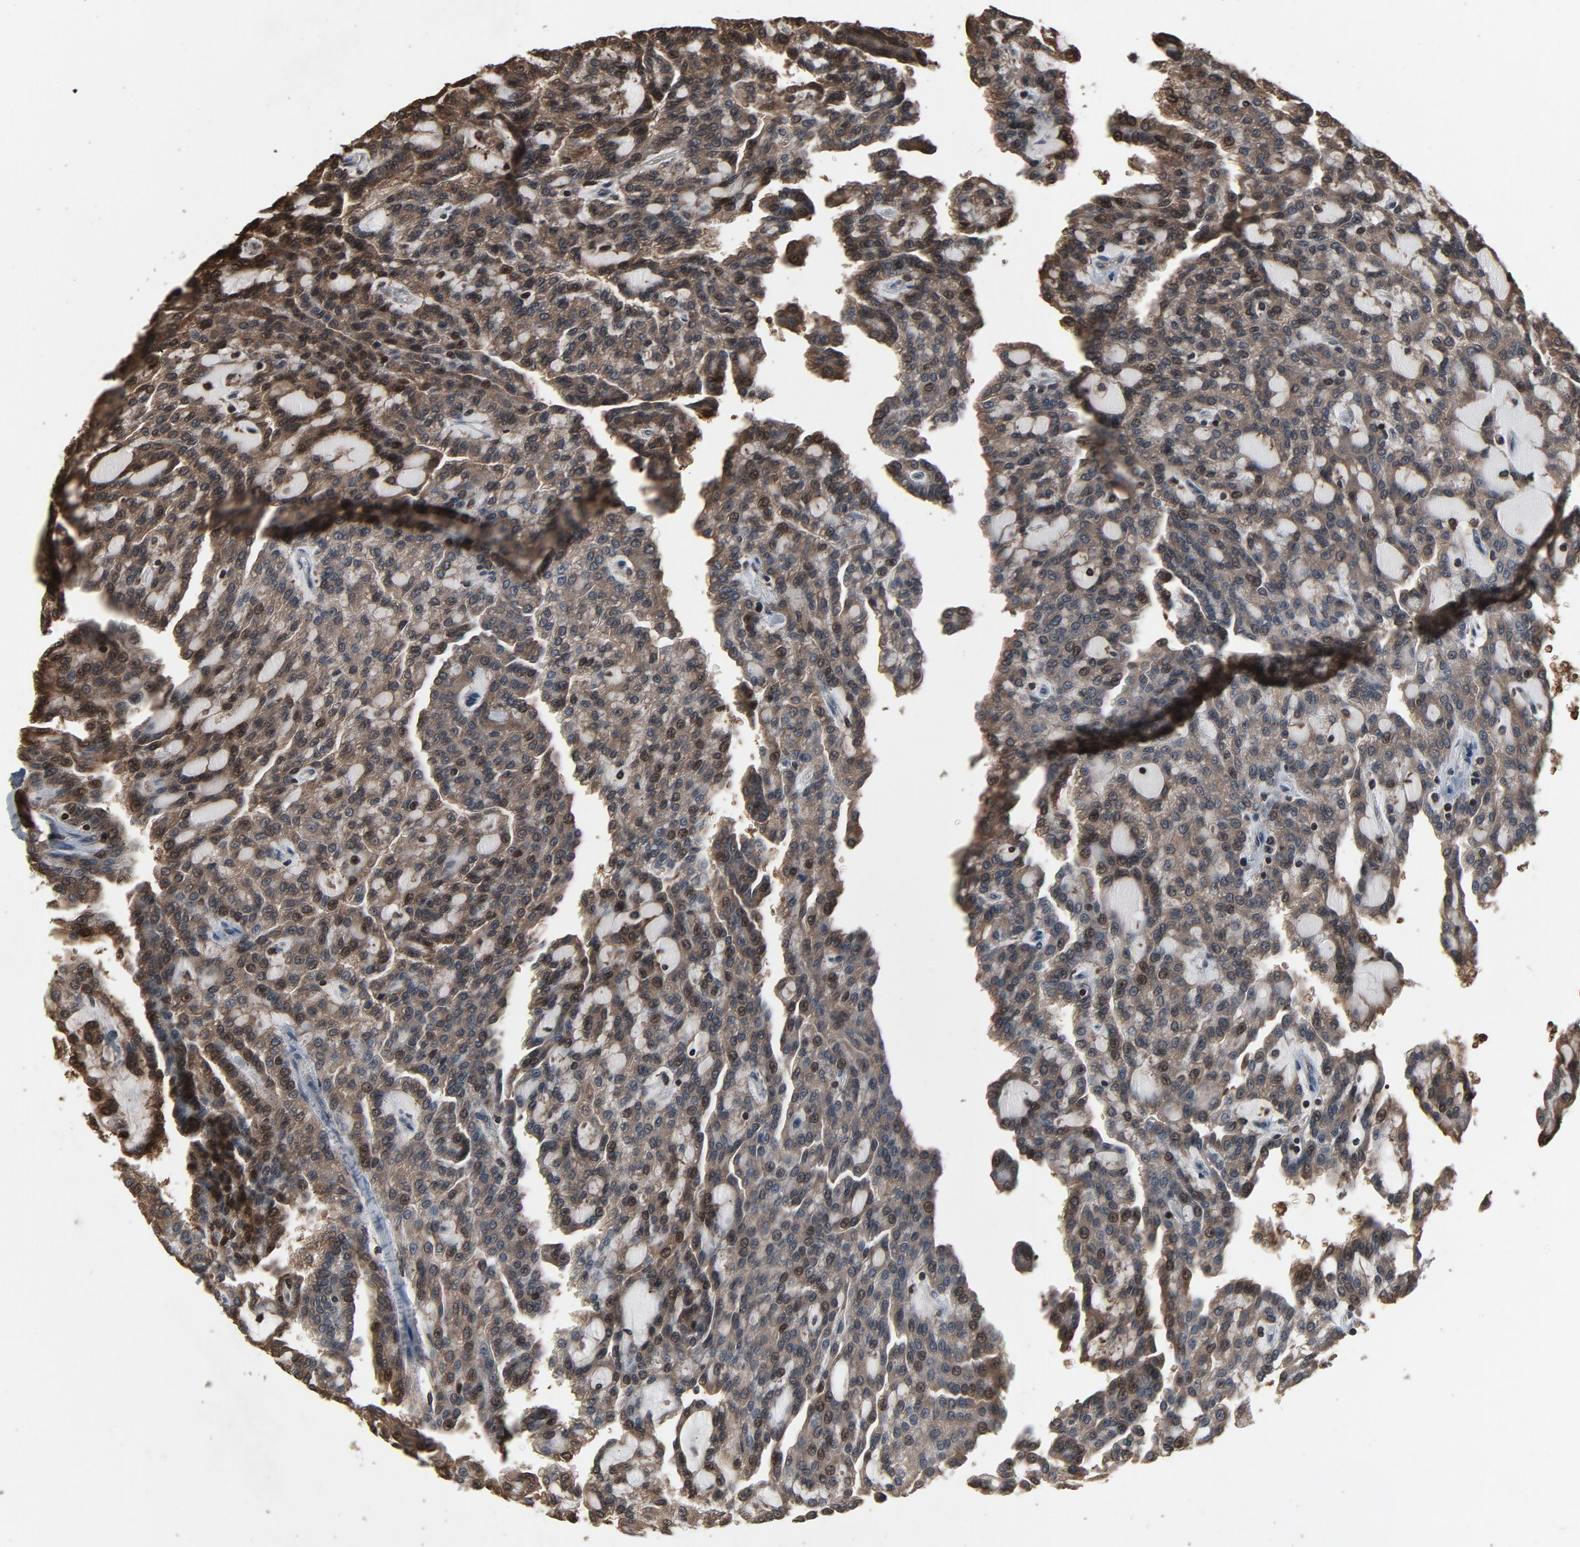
{"staining": {"intensity": "weak", "quantity": "<25%", "location": "nuclear"}, "tissue": "renal cancer", "cell_type": "Tumor cells", "image_type": "cancer", "snomed": [{"axis": "morphology", "description": "Adenocarcinoma, NOS"}, {"axis": "topography", "description": "Kidney"}], "caption": "Human renal adenocarcinoma stained for a protein using IHC reveals no staining in tumor cells.", "gene": "UBE2D1", "patient": {"sex": "male", "age": 63}}